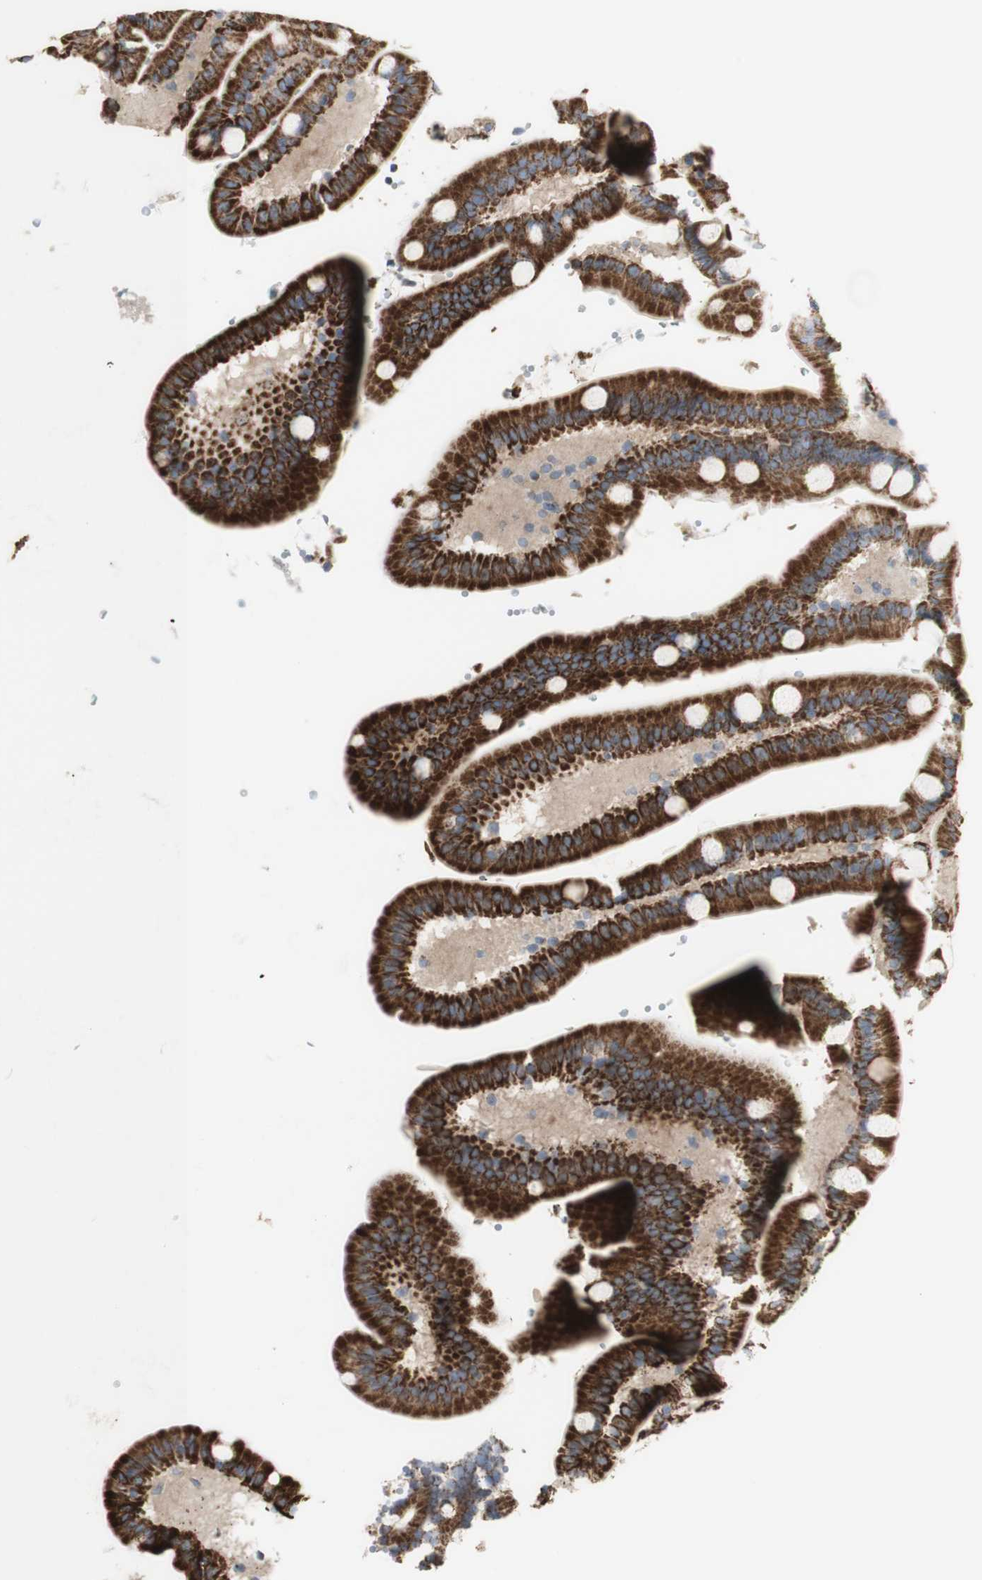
{"staining": {"intensity": "strong", "quantity": ">75%", "location": "cytoplasmic/membranous"}, "tissue": "duodenum", "cell_type": "Glandular cells", "image_type": "normal", "snomed": [{"axis": "morphology", "description": "Normal tissue, NOS"}, {"axis": "topography", "description": "Duodenum"}], "caption": "Immunohistochemistry (DAB (3,3'-diaminobenzidine)) staining of normal human duodenum reveals strong cytoplasmic/membranous protein staining in approximately >75% of glandular cells. (Brightfield microscopy of DAB IHC at high magnification).", "gene": "C3orf52", "patient": {"sex": "male", "age": 54}}